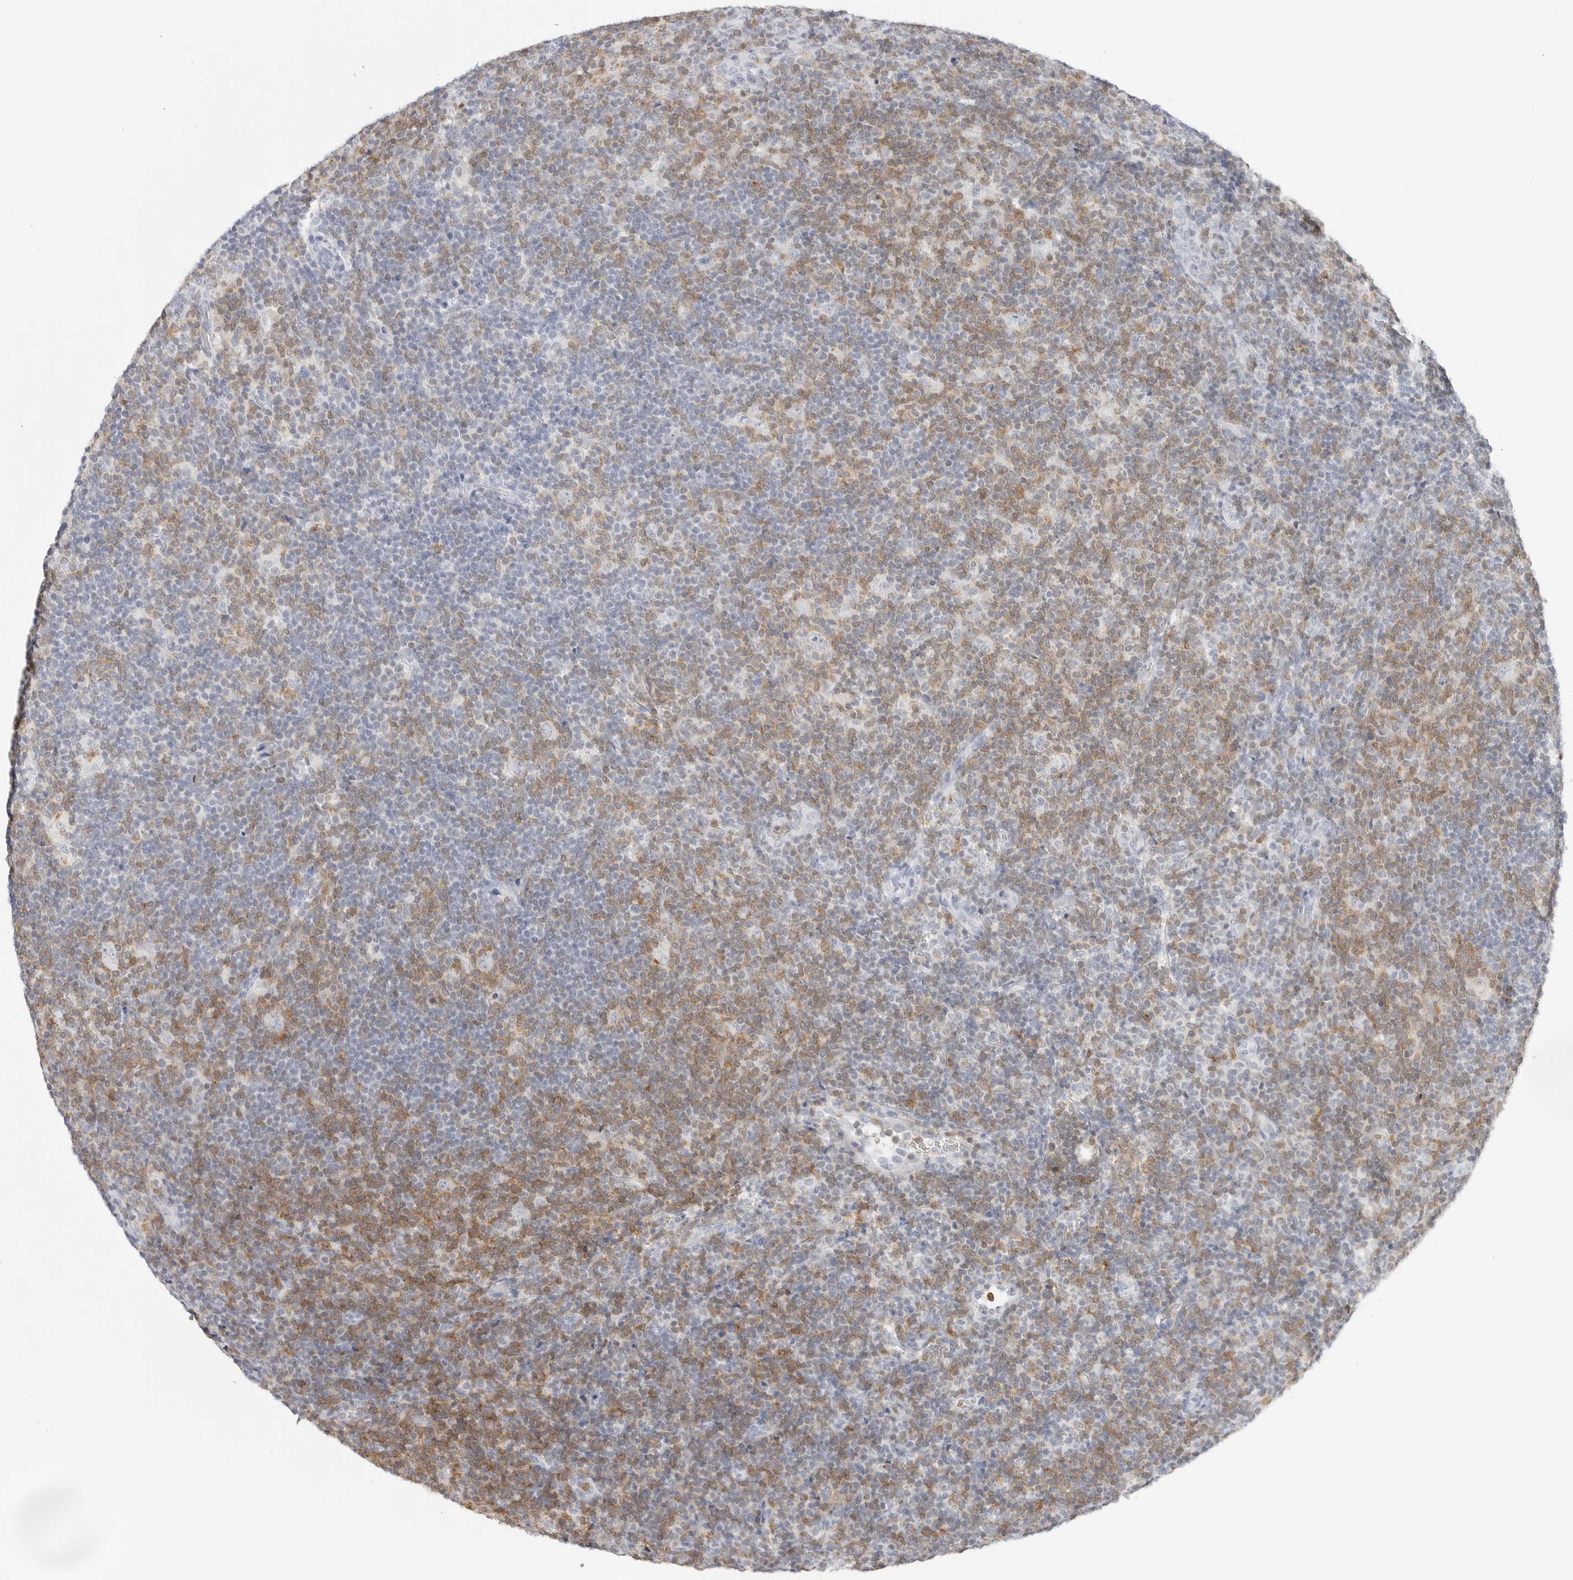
{"staining": {"intensity": "negative", "quantity": "none", "location": "none"}, "tissue": "lymphoma", "cell_type": "Tumor cells", "image_type": "cancer", "snomed": [{"axis": "morphology", "description": "Hodgkin's disease, NOS"}, {"axis": "topography", "description": "Lymph node"}], "caption": "The histopathology image reveals no significant staining in tumor cells of lymphoma. The staining is performed using DAB brown chromogen with nuclei counter-stained in using hematoxylin.", "gene": "SLC9A3R1", "patient": {"sex": "female", "age": 57}}